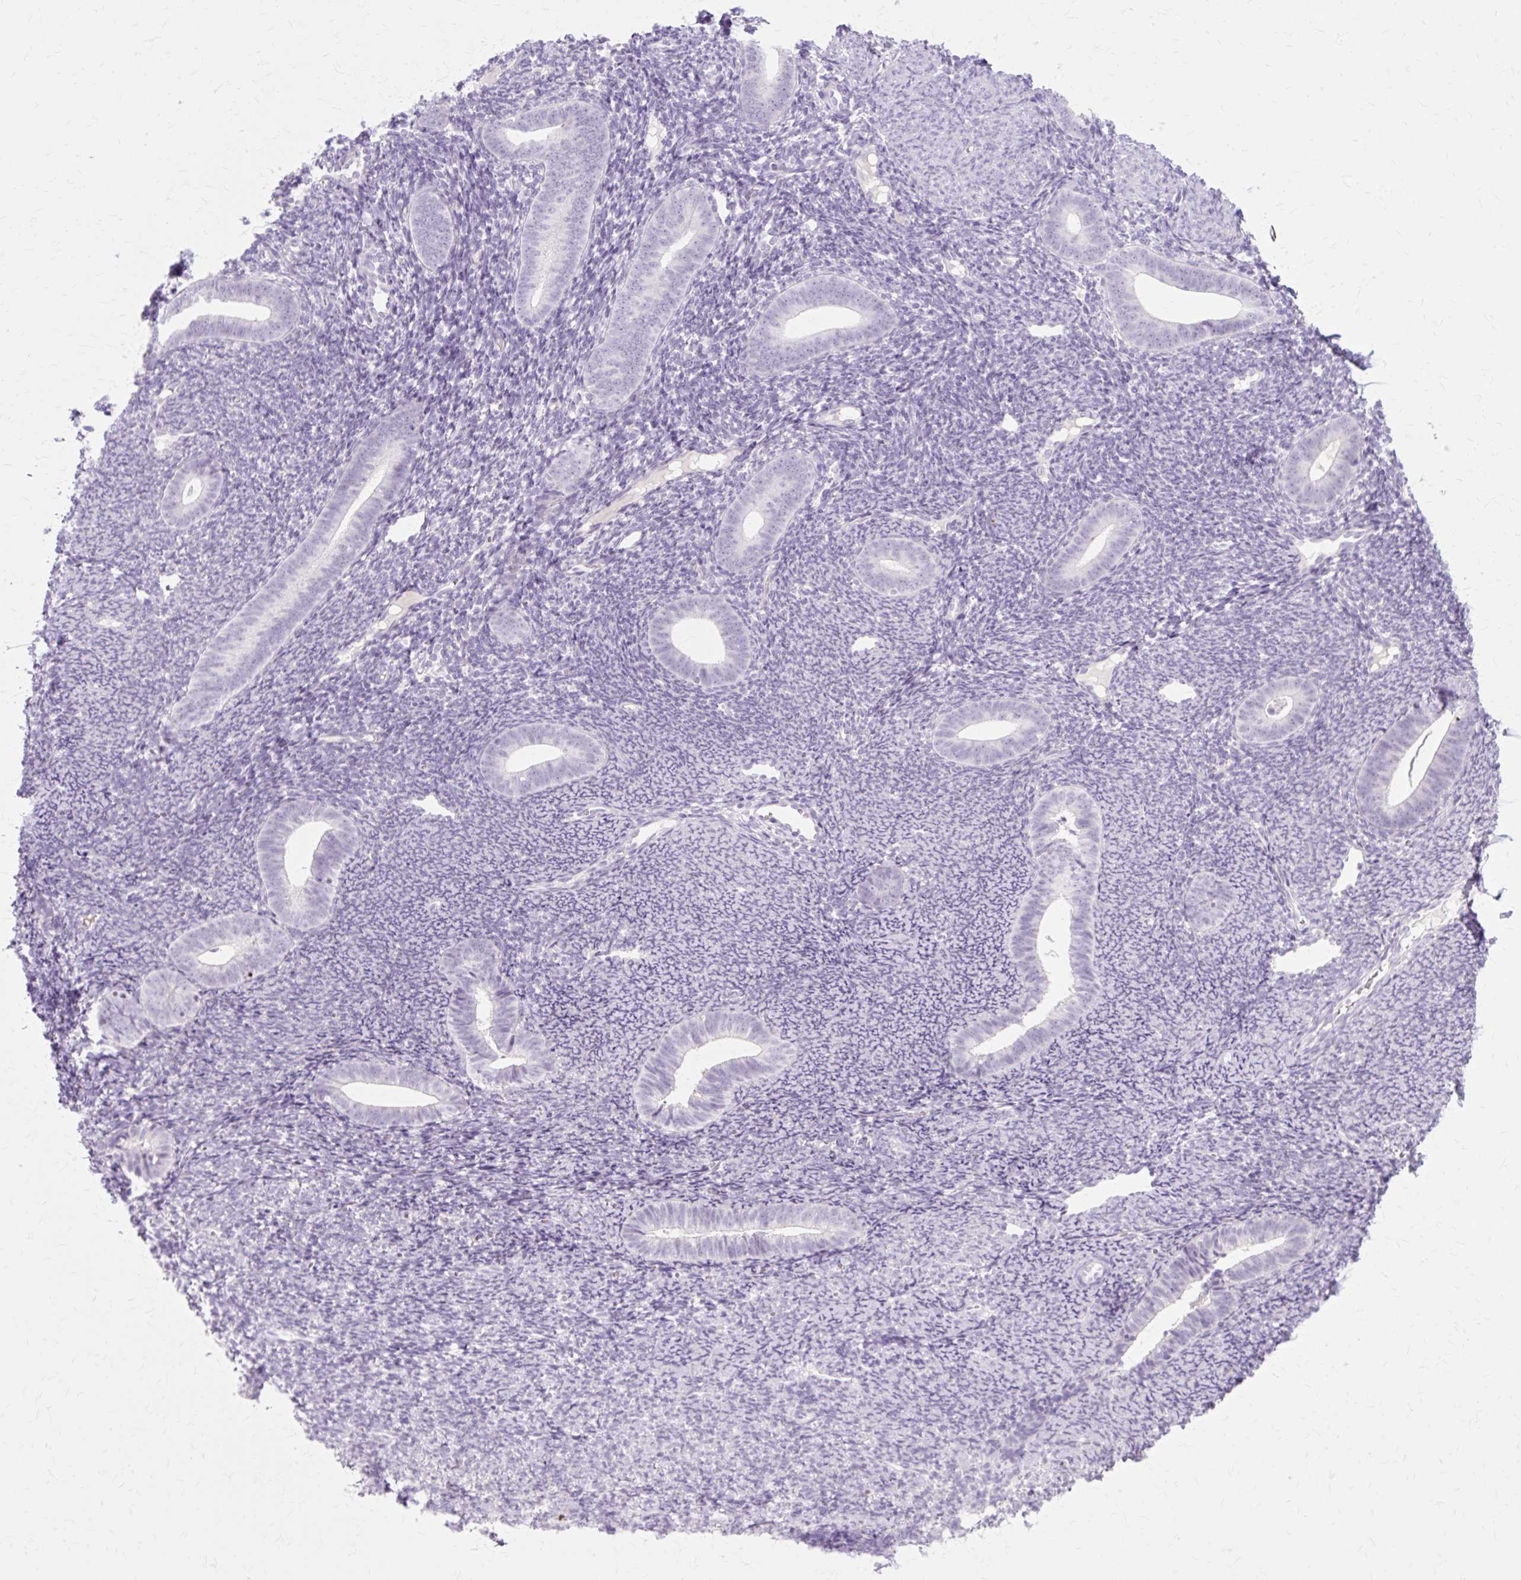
{"staining": {"intensity": "negative", "quantity": "none", "location": "none"}, "tissue": "endometrium", "cell_type": "Cells in endometrial stroma", "image_type": "normal", "snomed": [{"axis": "morphology", "description": "Normal tissue, NOS"}, {"axis": "topography", "description": "Endometrium"}], "caption": "Protein analysis of normal endometrium exhibits no significant expression in cells in endometrial stroma.", "gene": "IRX2", "patient": {"sex": "female", "age": 39}}